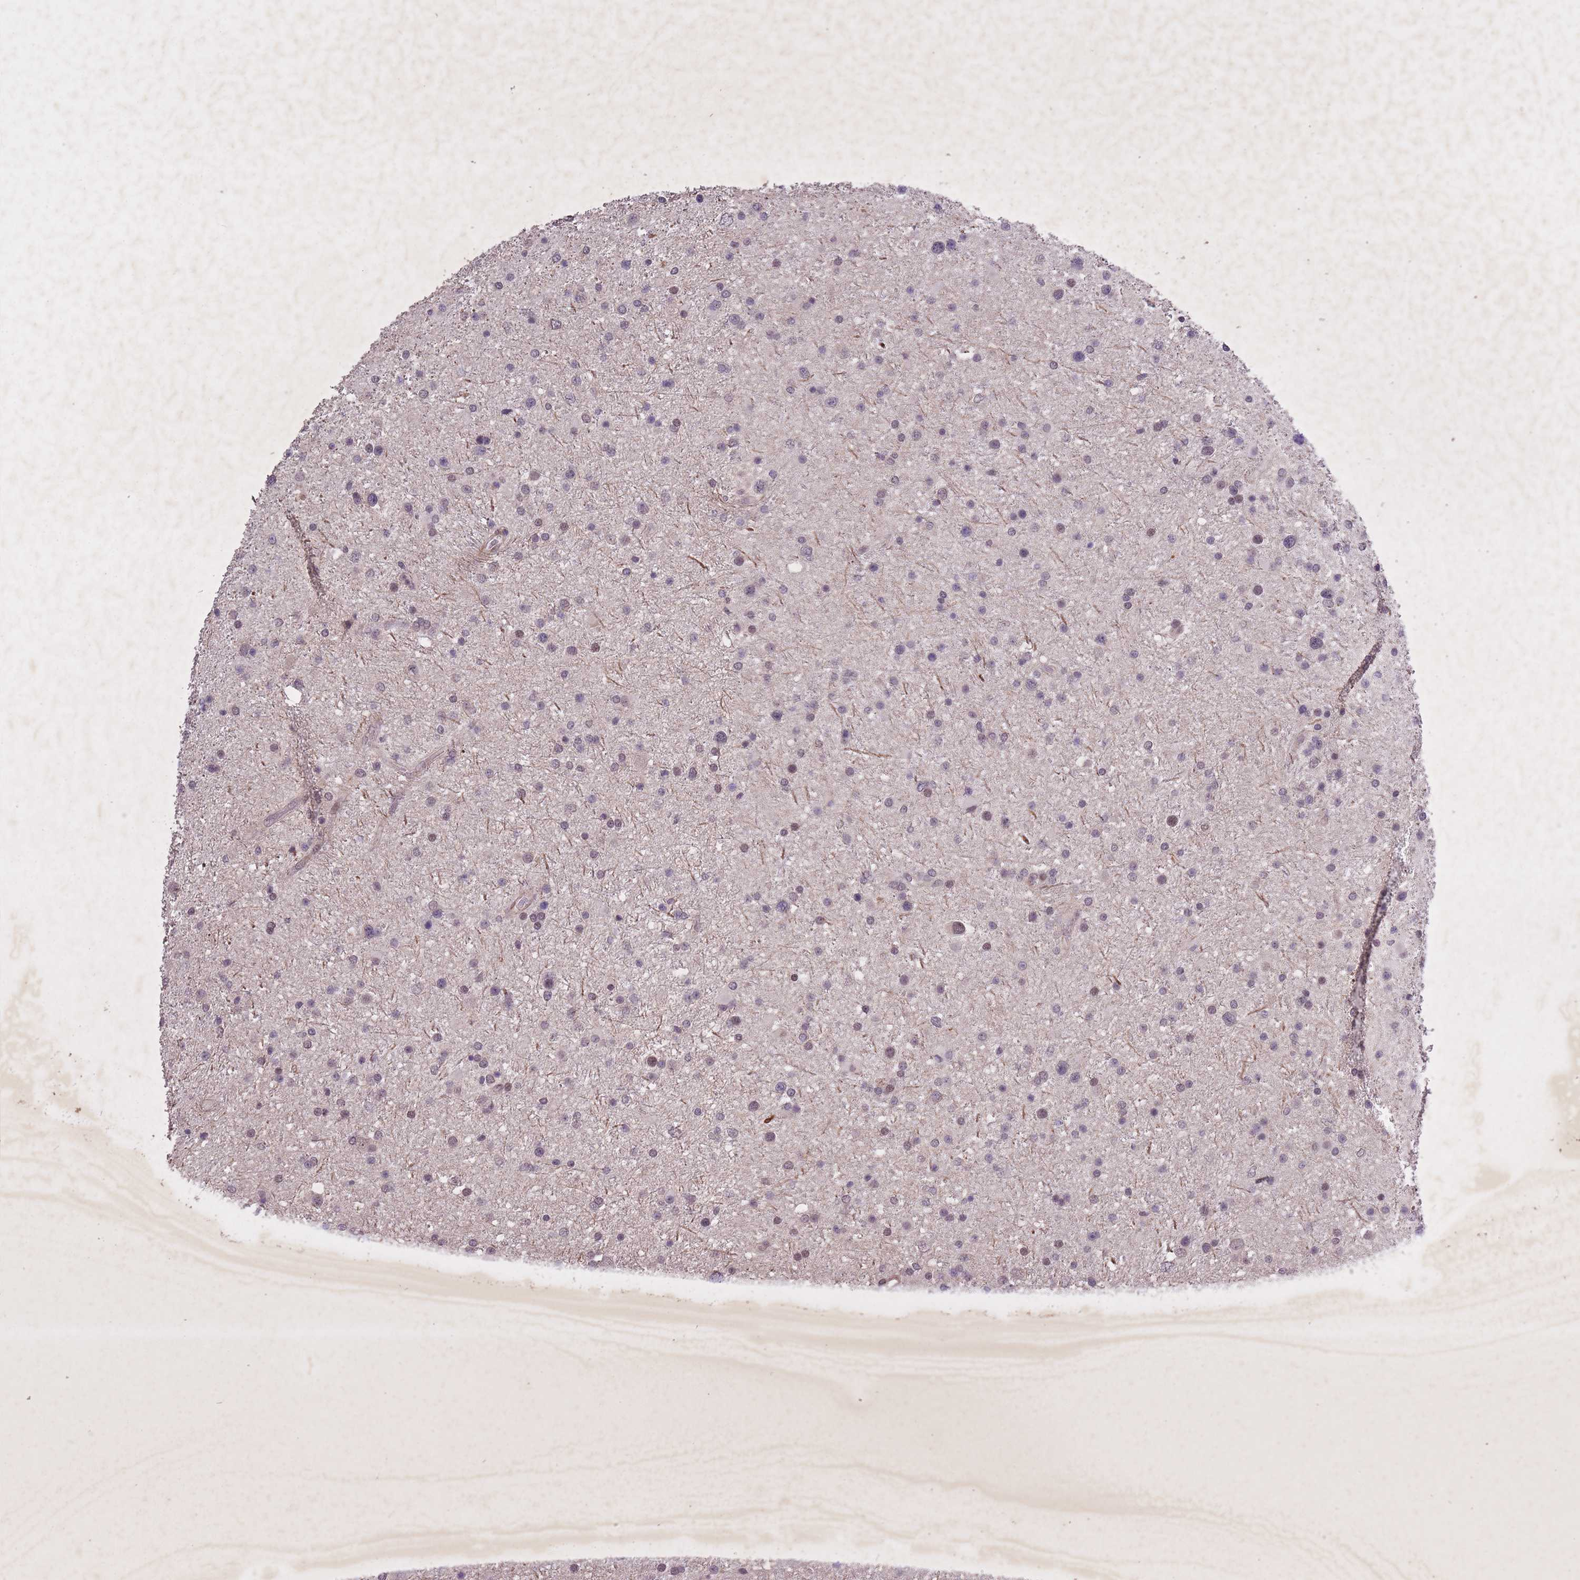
{"staining": {"intensity": "weak", "quantity": "<25%", "location": "nuclear"}, "tissue": "glioma", "cell_type": "Tumor cells", "image_type": "cancer", "snomed": [{"axis": "morphology", "description": "Glioma, malignant, Low grade"}, {"axis": "topography", "description": "Brain"}], "caption": "Photomicrograph shows no protein expression in tumor cells of glioma tissue.", "gene": "CBX6", "patient": {"sex": "female", "age": 32}}